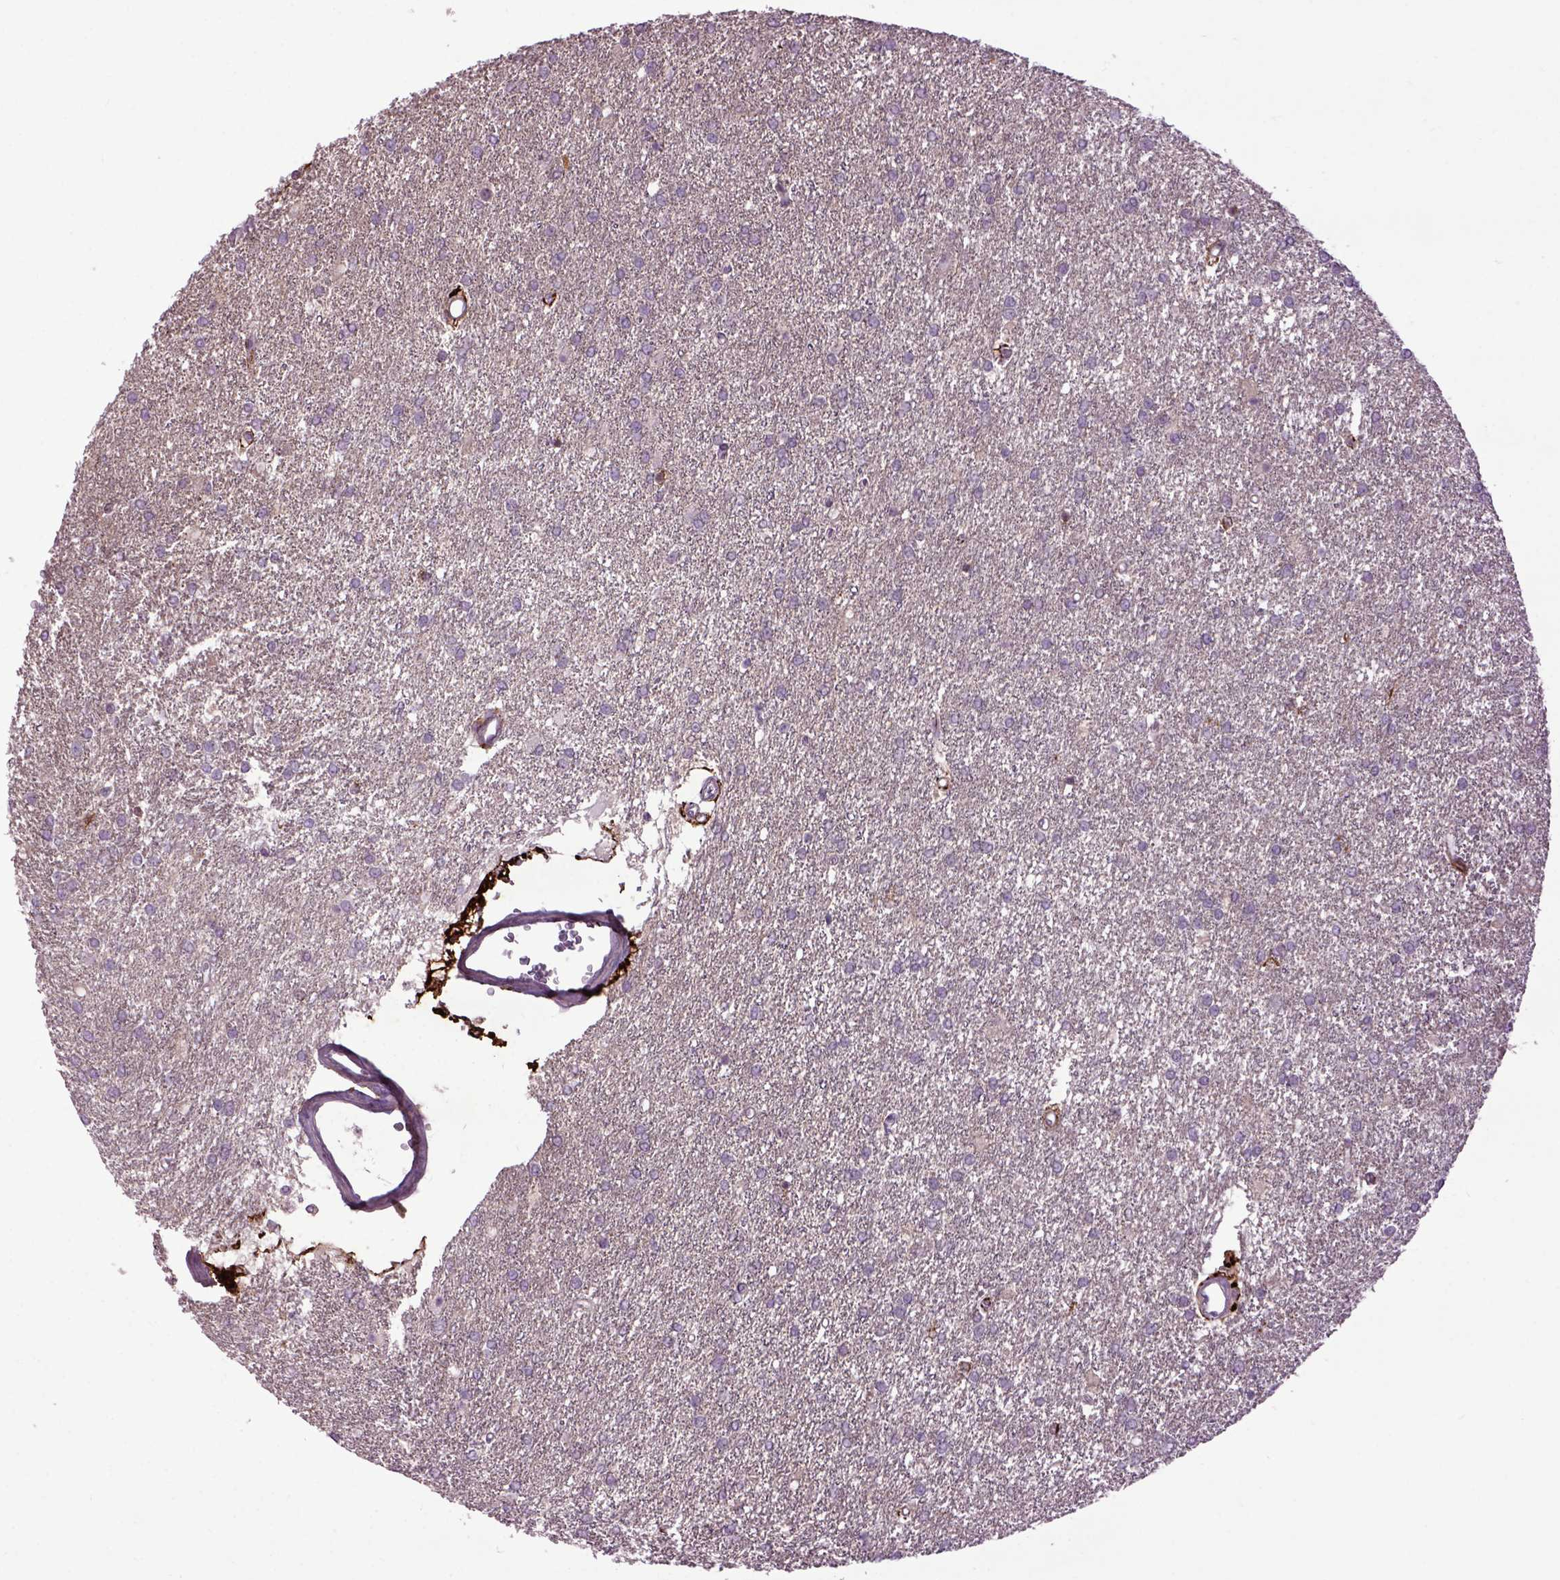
{"staining": {"intensity": "negative", "quantity": "none", "location": "none"}, "tissue": "glioma", "cell_type": "Tumor cells", "image_type": "cancer", "snomed": [{"axis": "morphology", "description": "Glioma, malignant, High grade"}, {"axis": "topography", "description": "Brain"}], "caption": "Image shows no significant protein expression in tumor cells of glioma.", "gene": "EMILIN3", "patient": {"sex": "female", "age": 61}}